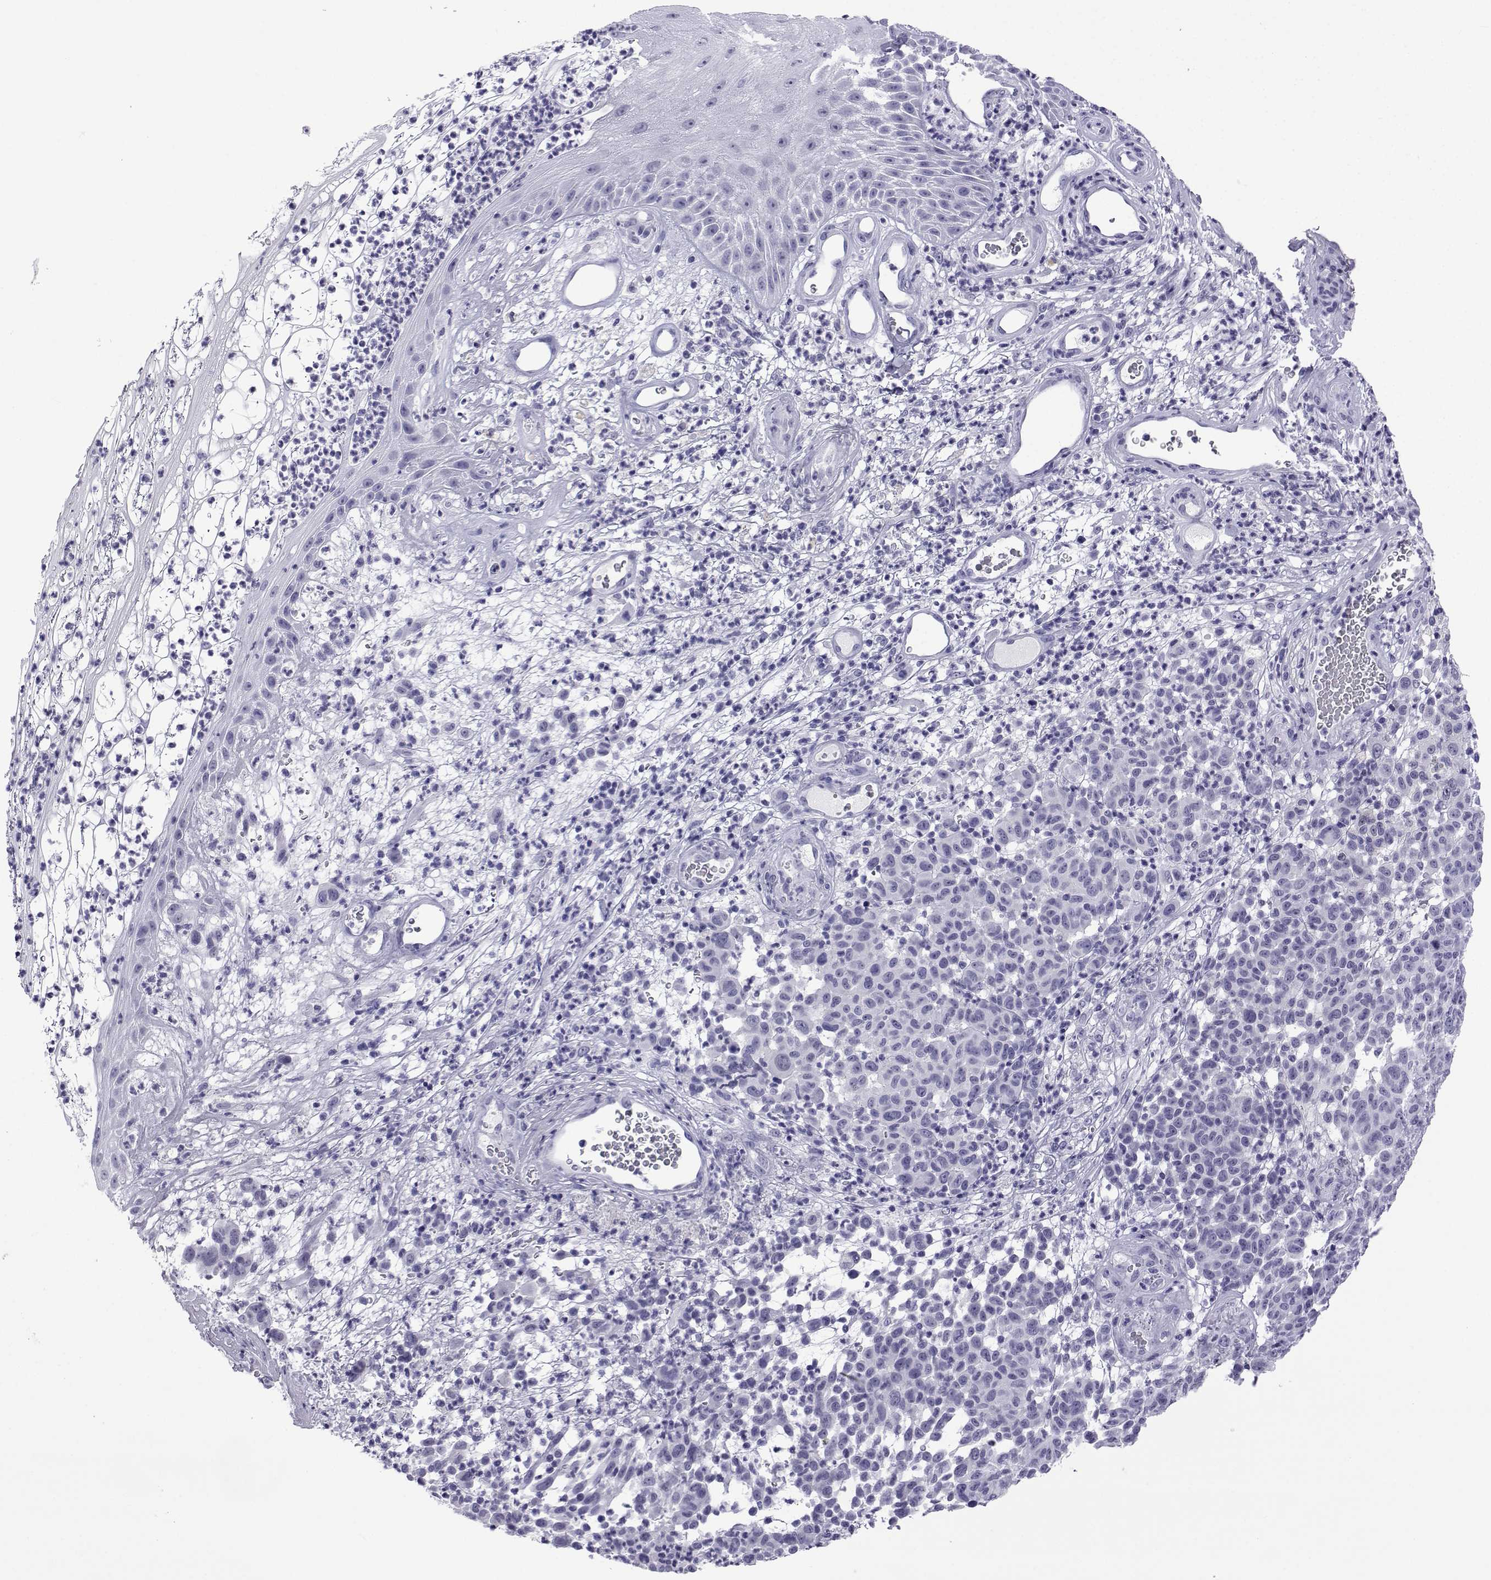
{"staining": {"intensity": "negative", "quantity": "none", "location": "none"}, "tissue": "melanoma", "cell_type": "Tumor cells", "image_type": "cancer", "snomed": [{"axis": "morphology", "description": "Malignant melanoma, NOS"}, {"axis": "topography", "description": "Skin"}], "caption": "An image of human melanoma is negative for staining in tumor cells.", "gene": "ACTL7A", "patient": {"sex": "male", "age": 59}}